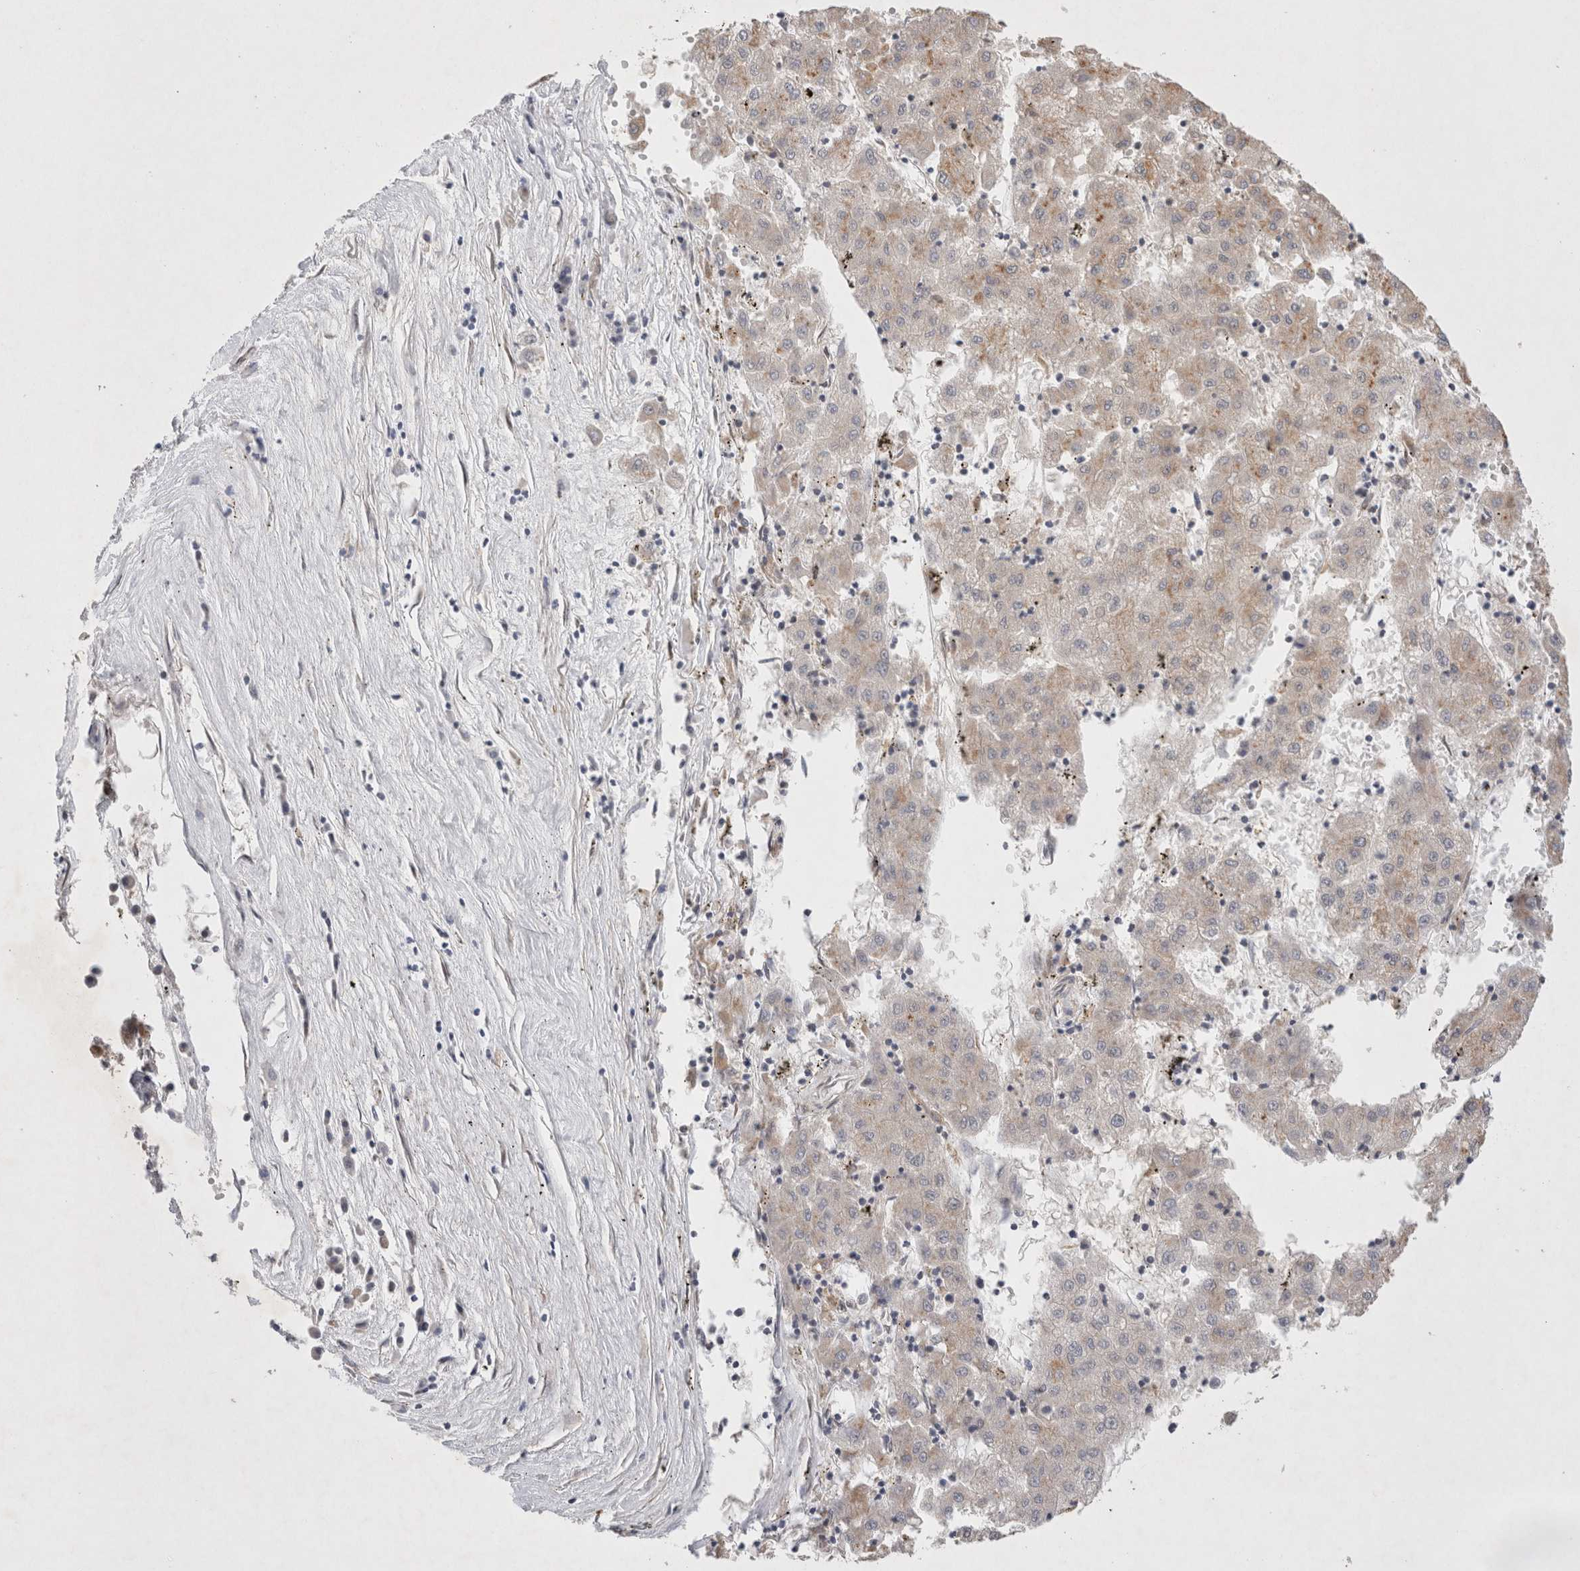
{"staining": {"intensity": "weak", "quantity": "<25%", "location": "cytoplasmic/membranous"}, "tissue": "liver cancer", "cell_type": "Tumor cells", "image_type": "cancer", "snomed": [{"axis": "morphology", "description": "Carcinoma, Hepatocellular, NOS"}, {"axis": "topography", "description": "Liver"}], "caption": "A high-resolution micrograph shows immunohistochemistry (IHC) staining of liver cancer (hepatocellular carcinoma), which demonstrates no significant staining in tumor cells.", "gene": "NPC1", "patient": {"sex": "male", "age": 72}}